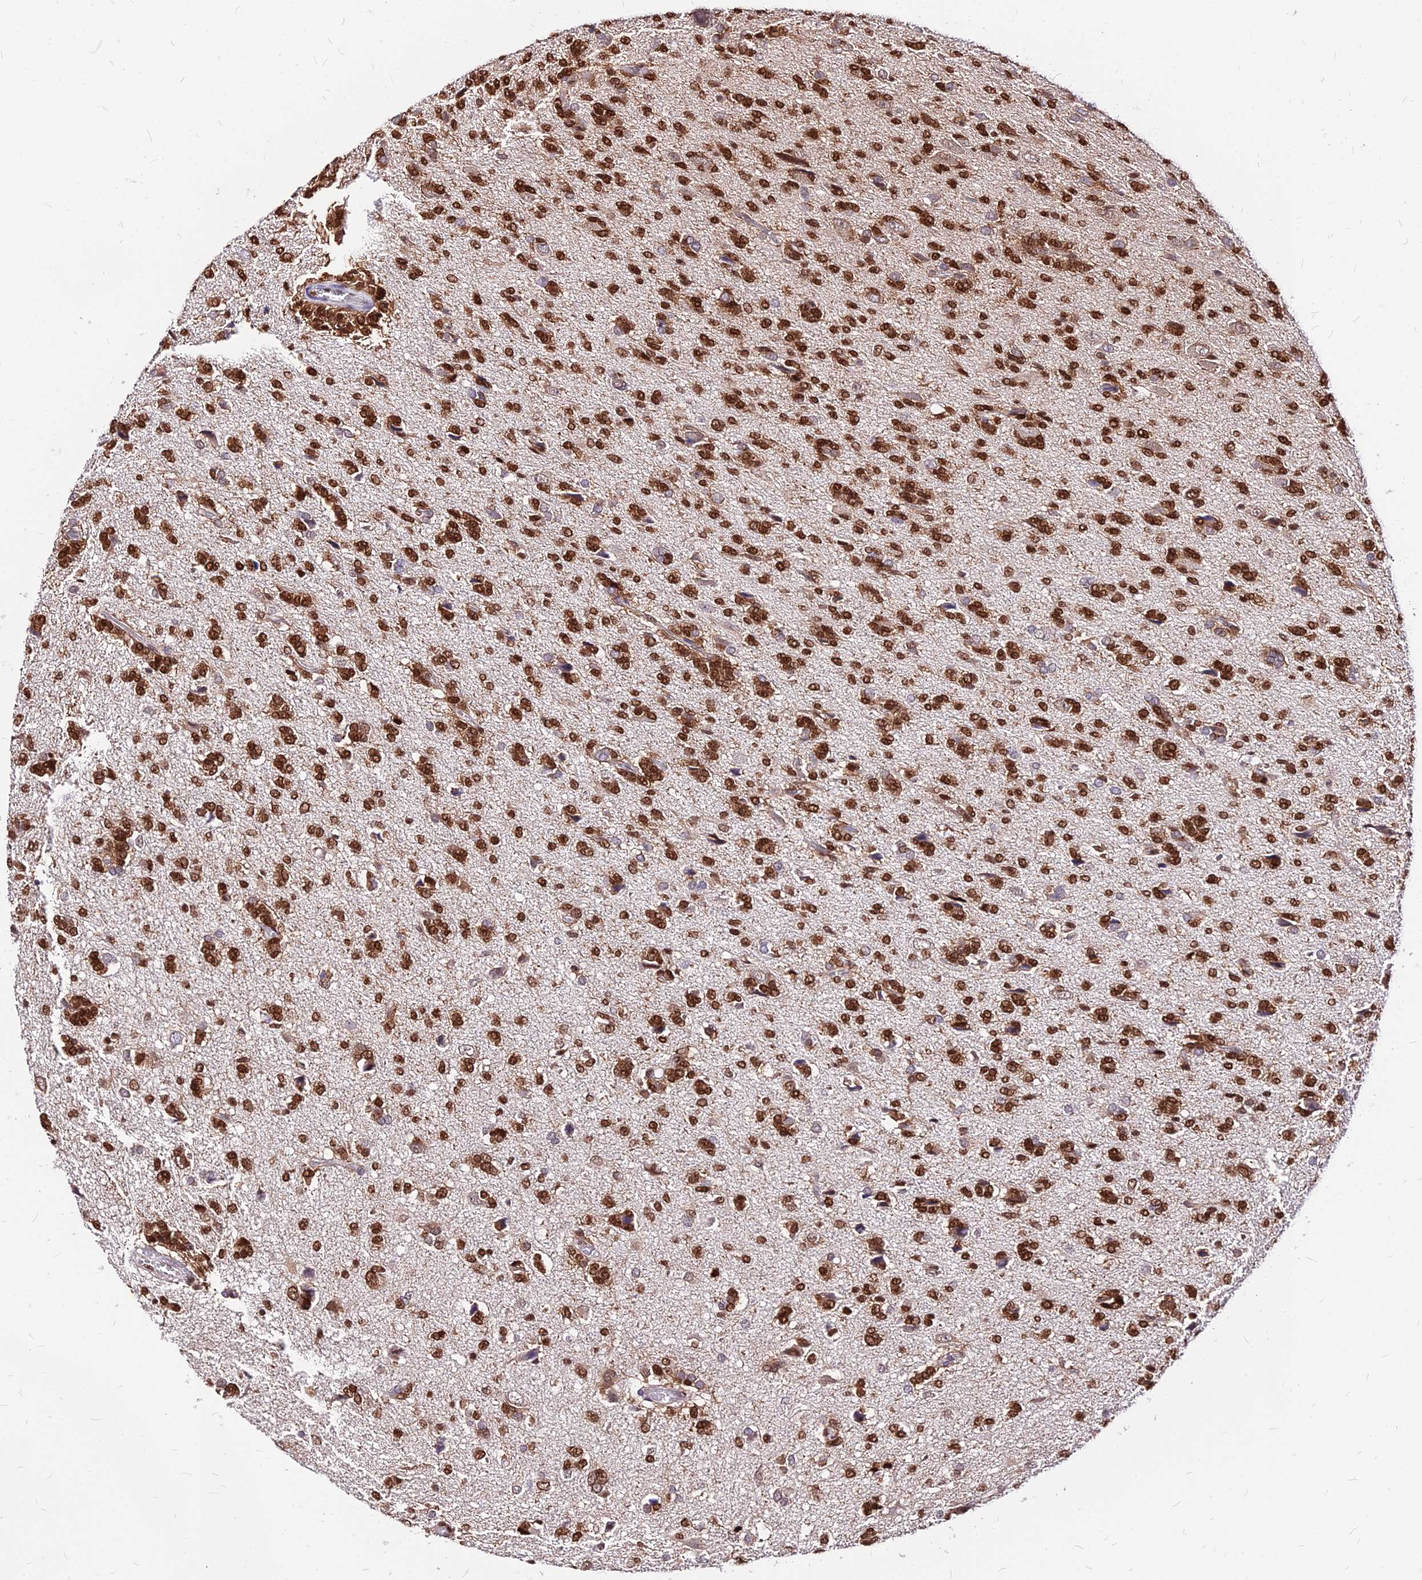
{"staining": {"intensity": "moderate", "quantity": ">75%", "location": "nuclear"}, "tissue": "glioma", "cell_type": "Tumor cells", "image_type": "cancer", "snomed": [{"axis": "morphology", "description": "Glioma, malignant, High grade"}, {"axis": "topography", "description": "Brain"}], "caption": "This image shows IHC staining of human glioma, with medium moderate nuclear expression in approximately >75% of tumor cells.", "gene": "PAXX", "patient": {"sex": "female", "age": 59}}